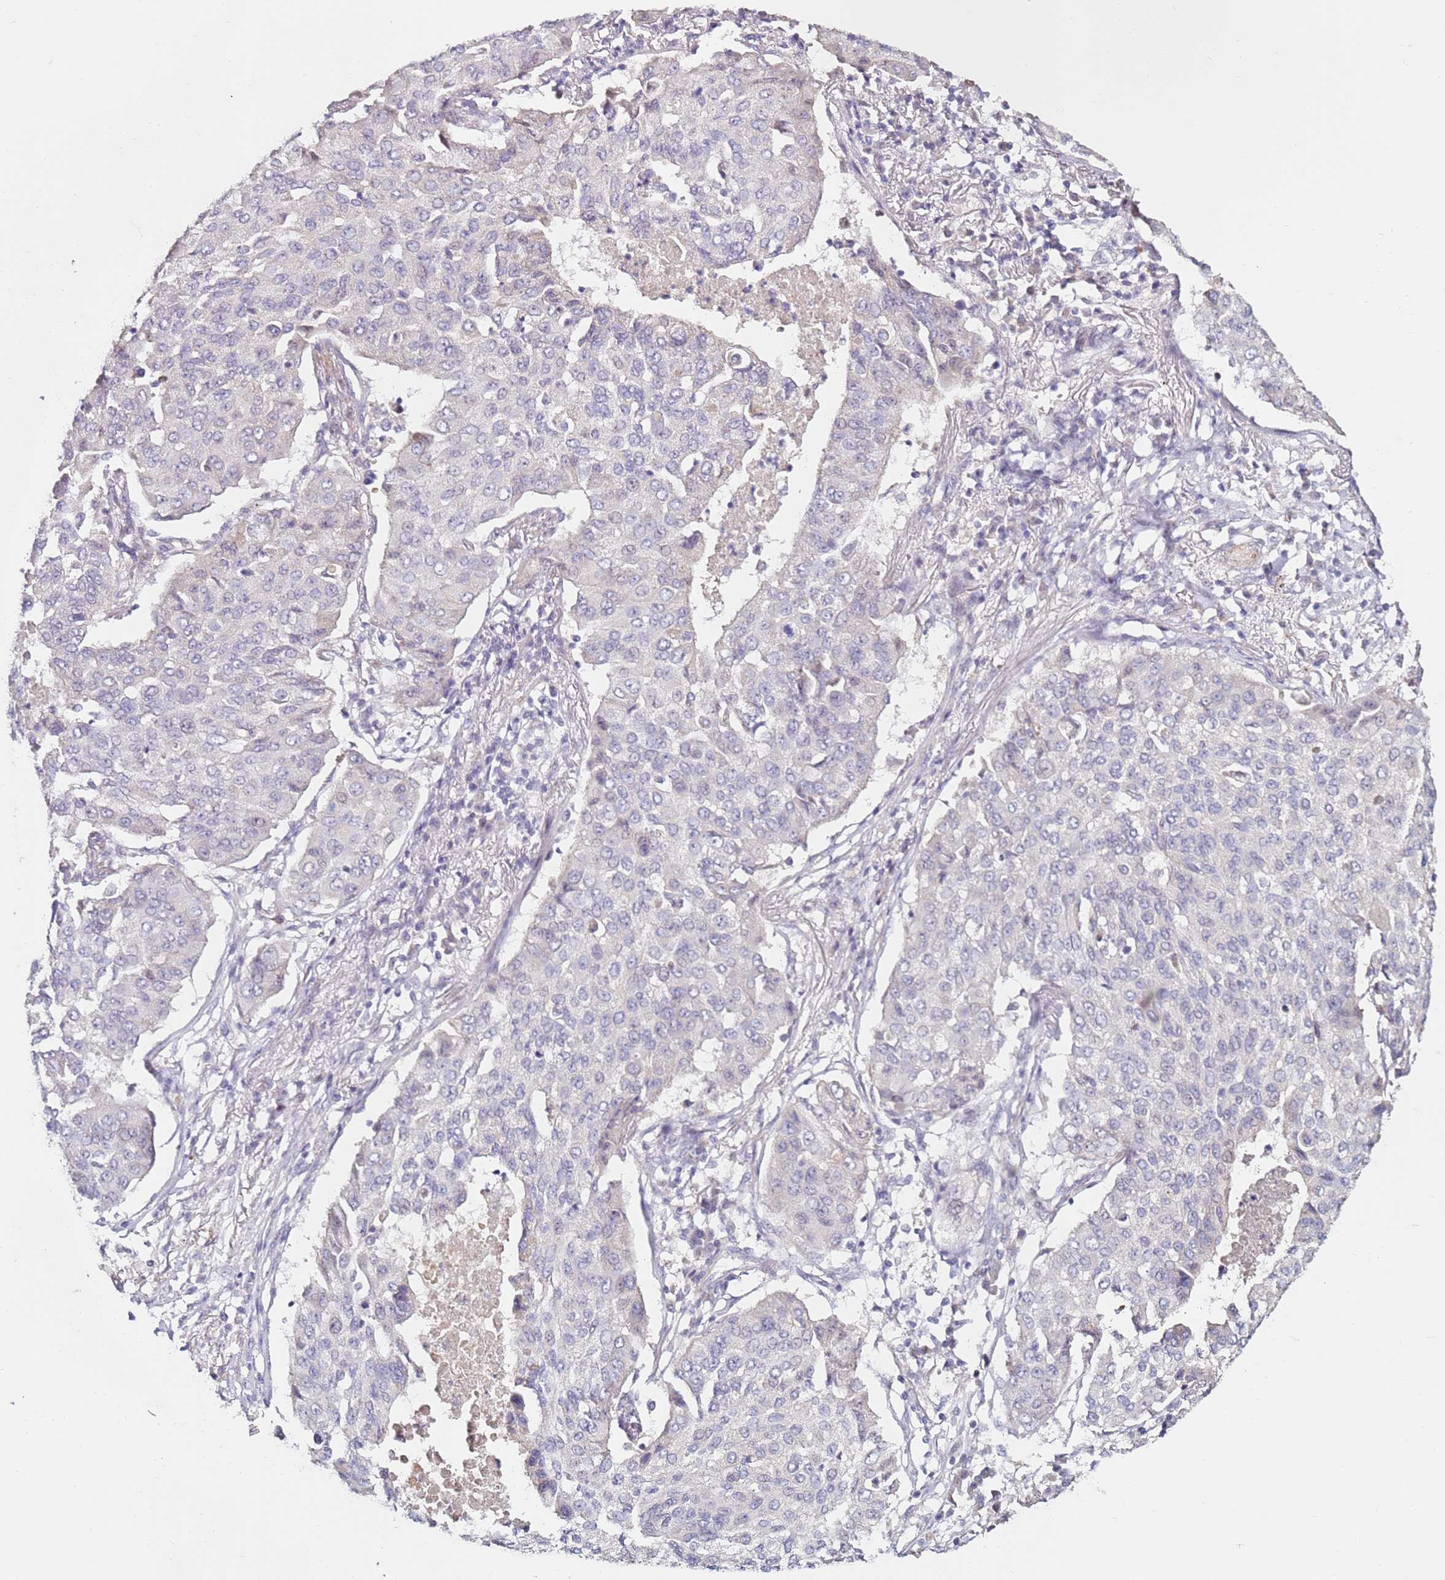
{"staining": {"intensity": "negative", "quantity": "none", "location": "none"}, "tissue": "lung cancer", "cell_type": "Tumor cells", "image_type": "cancer", "snomed": [{"axis": "morphology", "description": "Squamous cell carcinoma, NOS"}, {"axis": "topography", "description": "Lung"}], "caption": "Immunohistochemistry (IHC) image of human lung cancer stained for a protein (brown), which displays no staining in tumor cells.", "gene": "RARS2", "patient": {"sex": "male", "age": 74}}